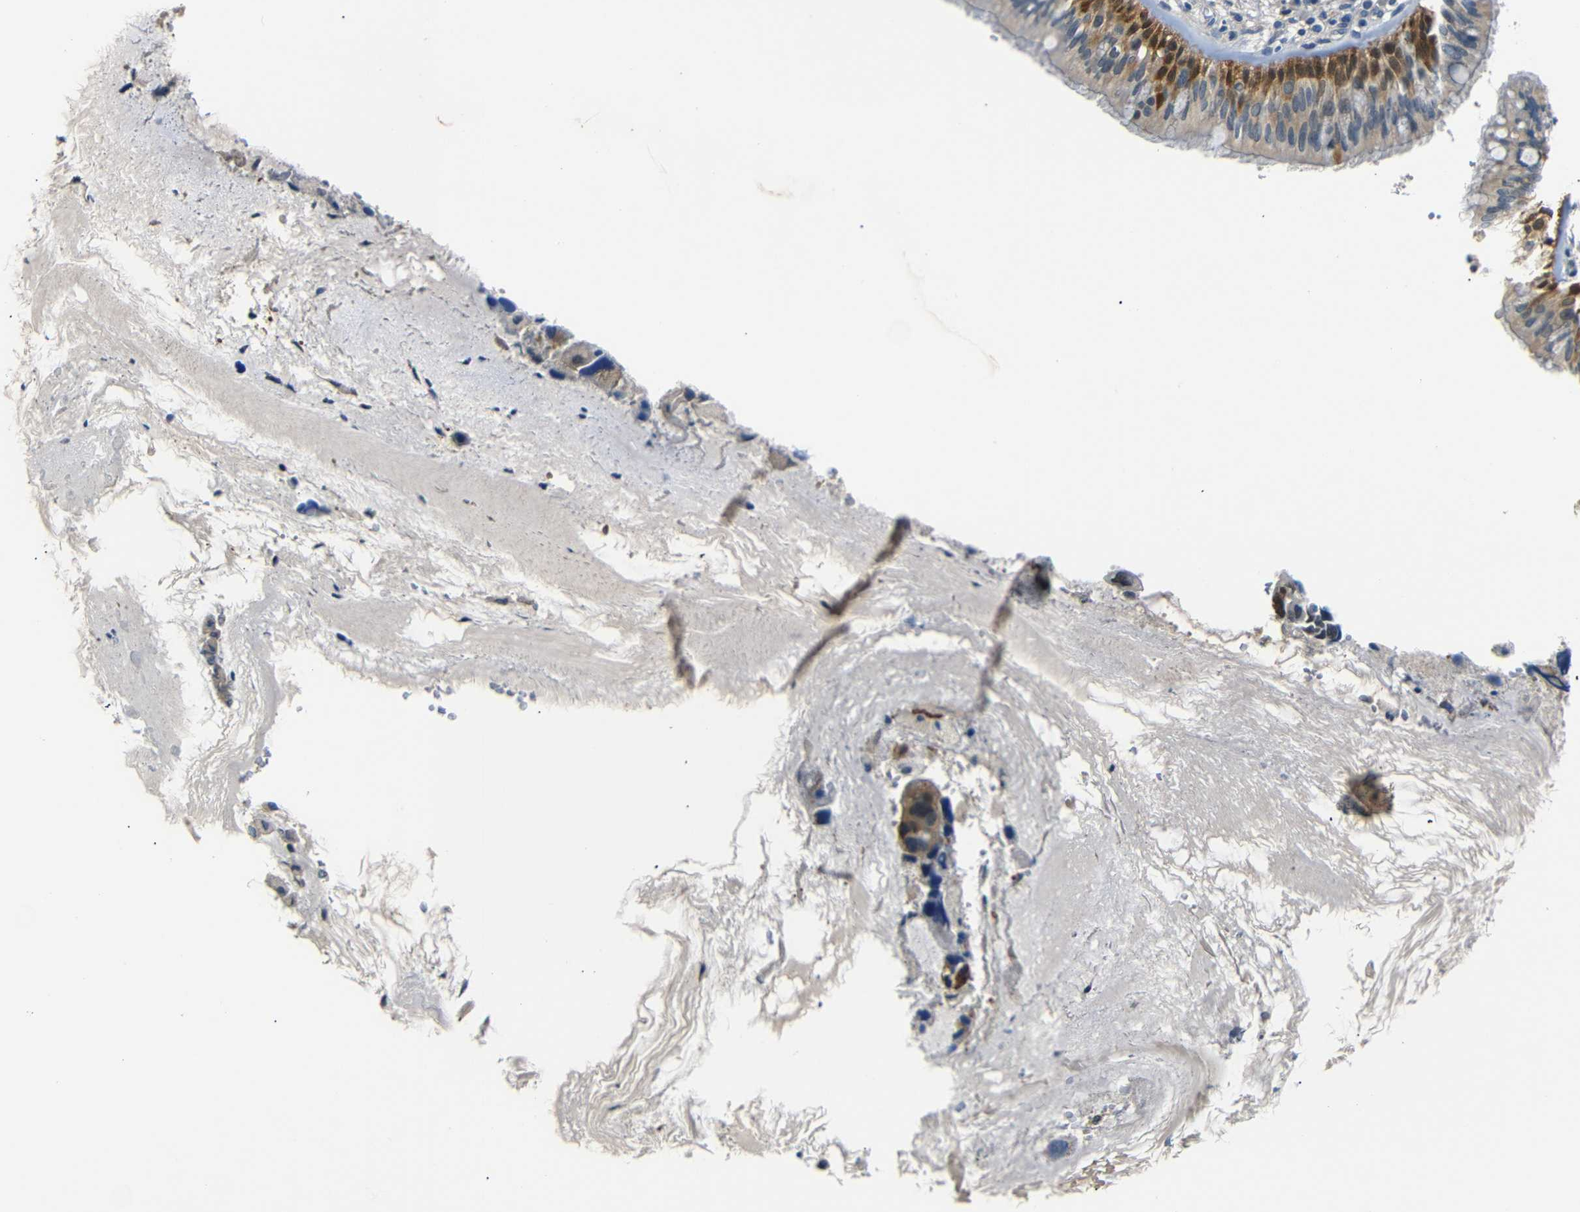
{"staining": {"intensity": "strong", "quantity": "25%-75%", "location": "cytoplasmic/membranous,nuclear"}, "tissue": "bronchus", "cell_type": "Respiratory epithelial cells", "image_type": "normal", "snomed": [{"axis": "morphology", "description": "Normal tissue, NOS"}, {"axis": "morphology", "description": "Adenocarcinoma, NOS"}, {"axis": "morphology", "description": "Adenocarcinoma, metastatic, NOS"}, {"axis": "topography", "description": "Lymph node"}, {"axis": "topography", "description": "Bronchus"}, {"axis": "topography", "description": "Lung"}], "caption": "A high-resolution histopathology image shows immunohistochemistry staining of unremarkable bronchus, which demonstrates strong cytoplasmic/membranous,nuclear expression in about 25%-75% of respiratory epithelial cells.", "gene": "SFN", "patient": {"sex": "female", "age": 54}}